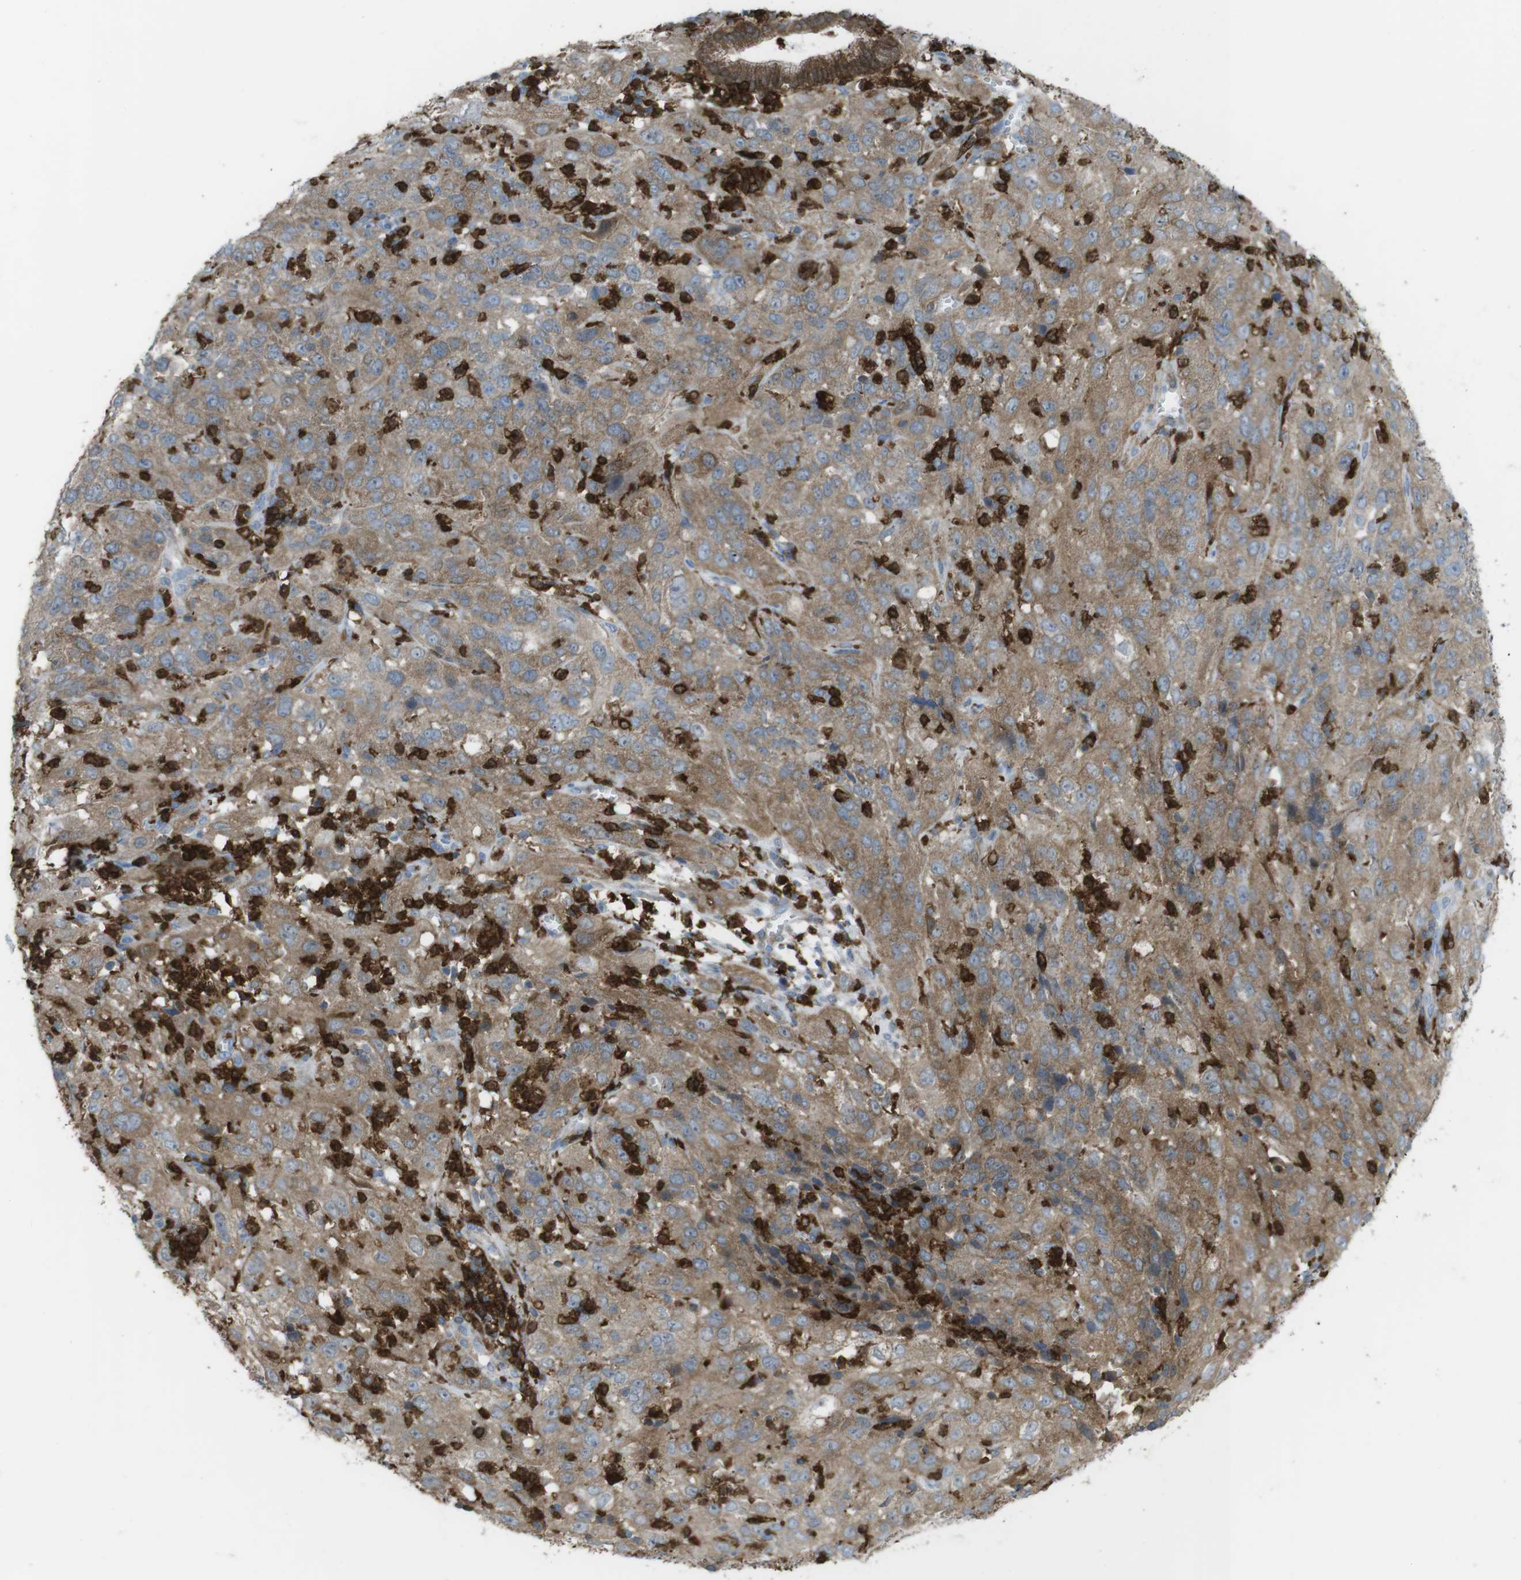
{"staining": {"intensity": "weak", "quantity": ">75%", "location": "cytoplasmic/membranous"}, "tissue": "cervical cancer", "cell_type": "Tumor cells", "image_type": "cancer", "snomed": [{"axis": "morphology", "description": "Squamous cell carcinoma, NOS"}, {"axis": "topography", "description": "Cervix"}], "caption": "Immunohistochemical staining of cervical cancer (squamous cell carcinoma) demonstrates weak cytoplasmic/membranous protein expression in approximately >75% of tumor cells.", "gene": "PRKCD", "patient": {"sex": "female", "age": 32}}